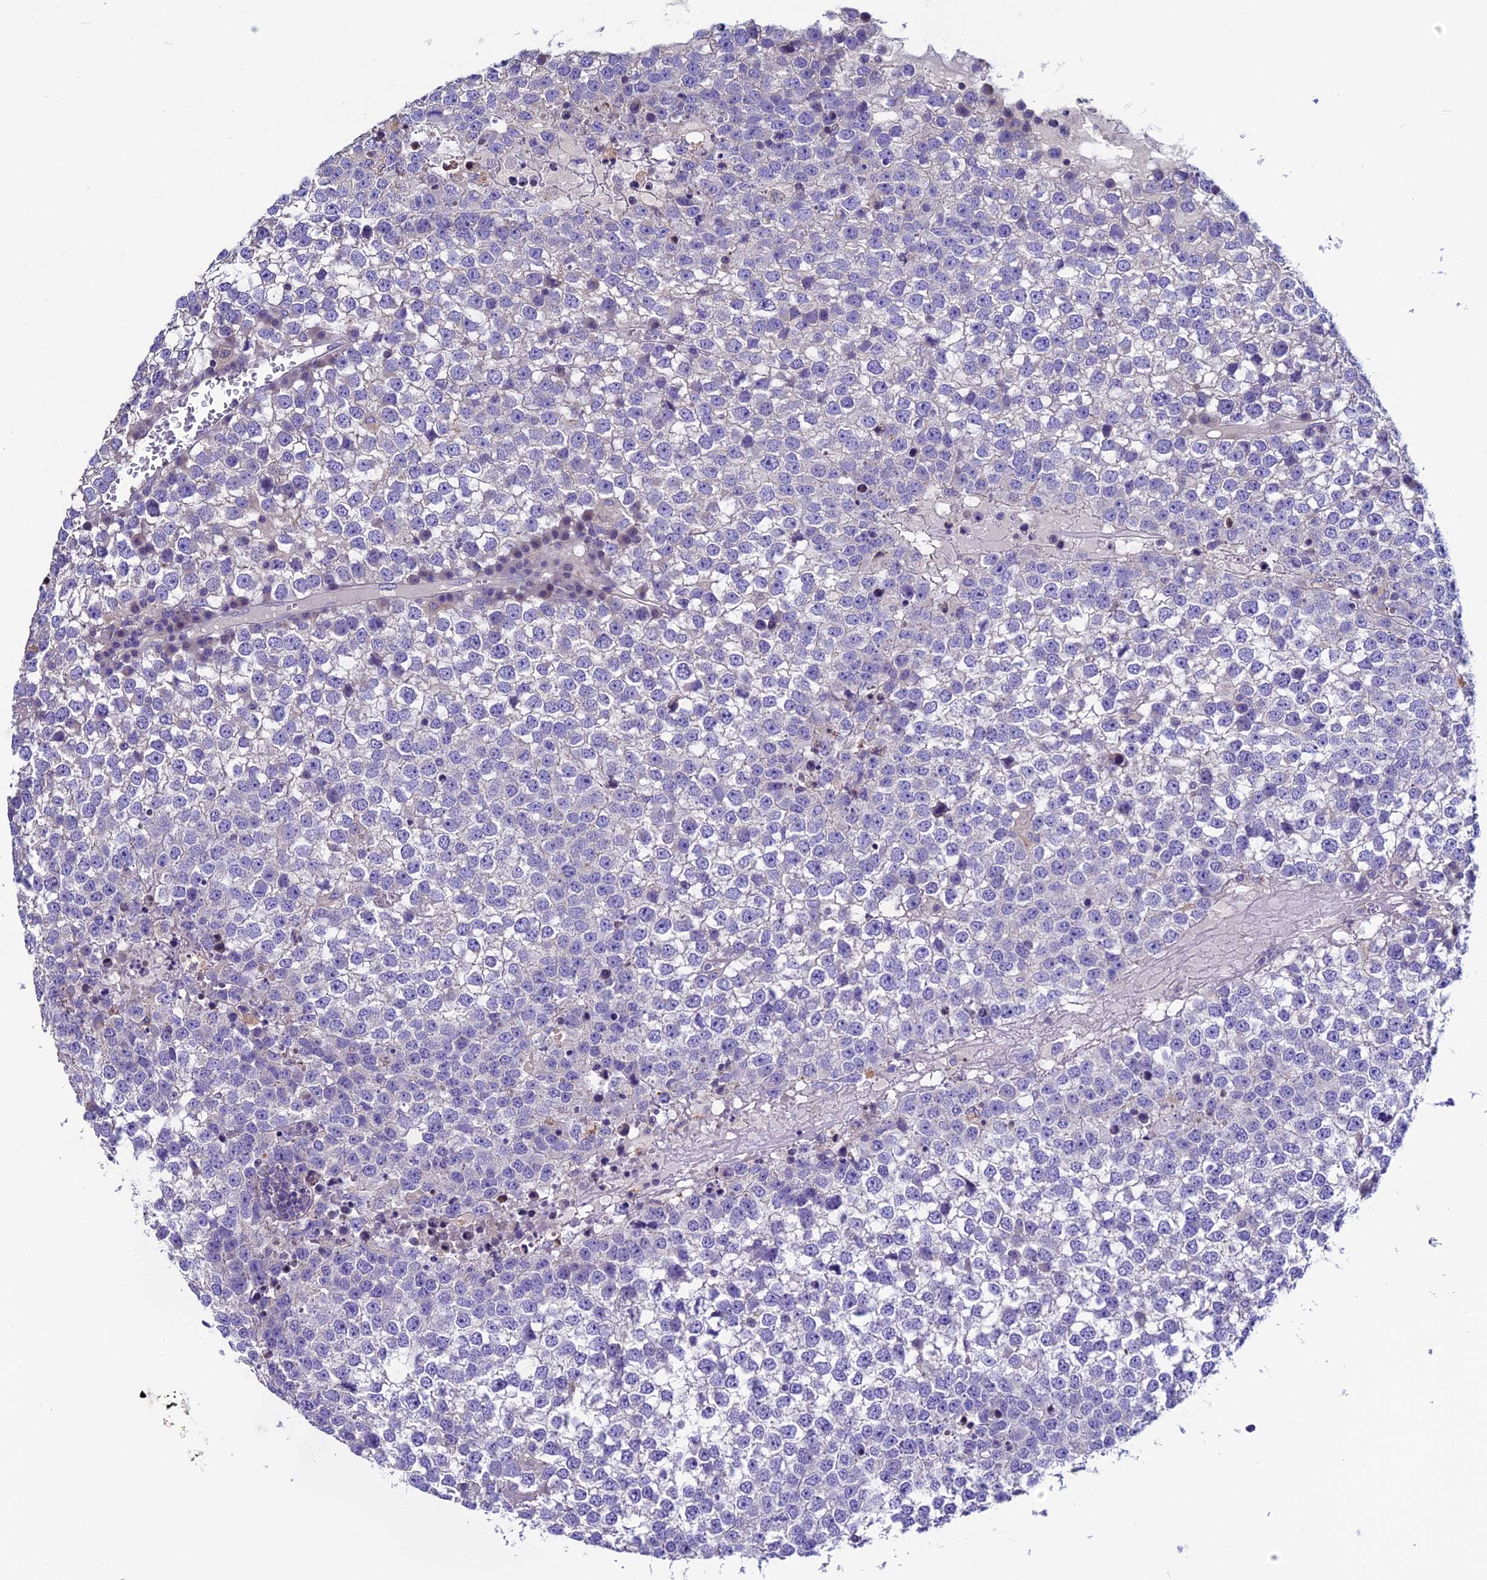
{"staining": {"intensity": "negative", "quantity": "none", "location": "none"}, "tissue": "testis cancer", "cell_type": "Tumor cells", "image_type": "cancer", "snomed": [{"axis": "morphology", "description": "Seminoma, NOS"}, {"axis": "topography", "description": "Testis"}], "caption": "Seminoma (testis) was stained to show a protein in brown. There is no significant expression in tumor cells. (IHC, brightfield microscopy, high magnification).", "gene": "FAM178B", "patient": {"sex": "male", "age": 65}}